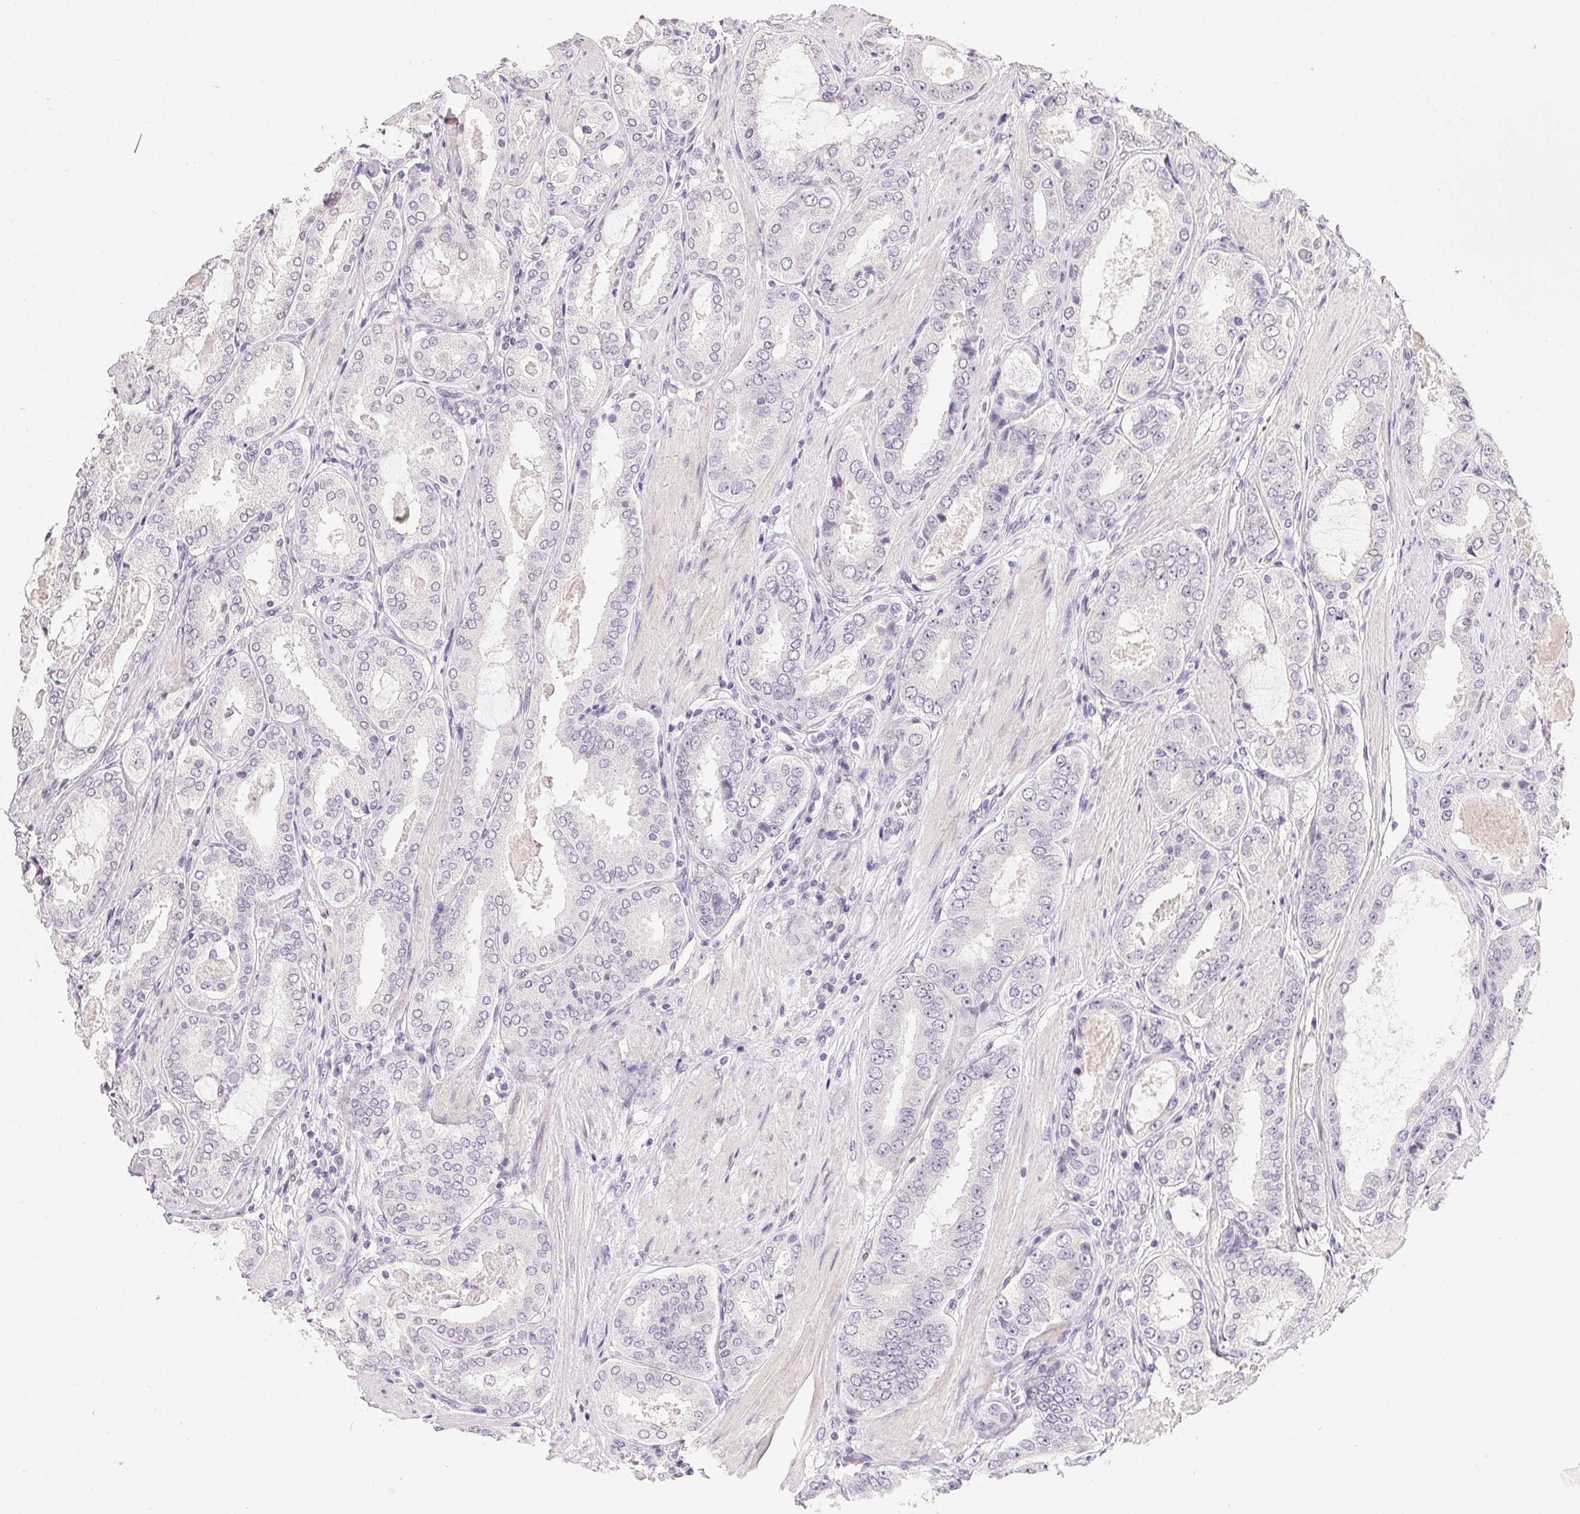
{"staining": {"intensity": "negative", "quantity": "none", "location": "none"}, "tissue": "prostate cancer", "cell_type": "Tumor cells", "image_type": "cancer", "snomed": [{"axis": "morphology", "description": "Adenocarcinoma, High grade"}, {"axis": "topography", "description": "Prostate"}], "caption": "High magnification brightfield microscopy of prostate adenocarcinoma (high-grade) stained with DAB (3,3'-diaminobenzidine) (brown) and counterstained with hematoxylin (blue): tumor cells show no significant expression.", "gene": "PPY", "patient": {"sex": "male", "age": 63}}